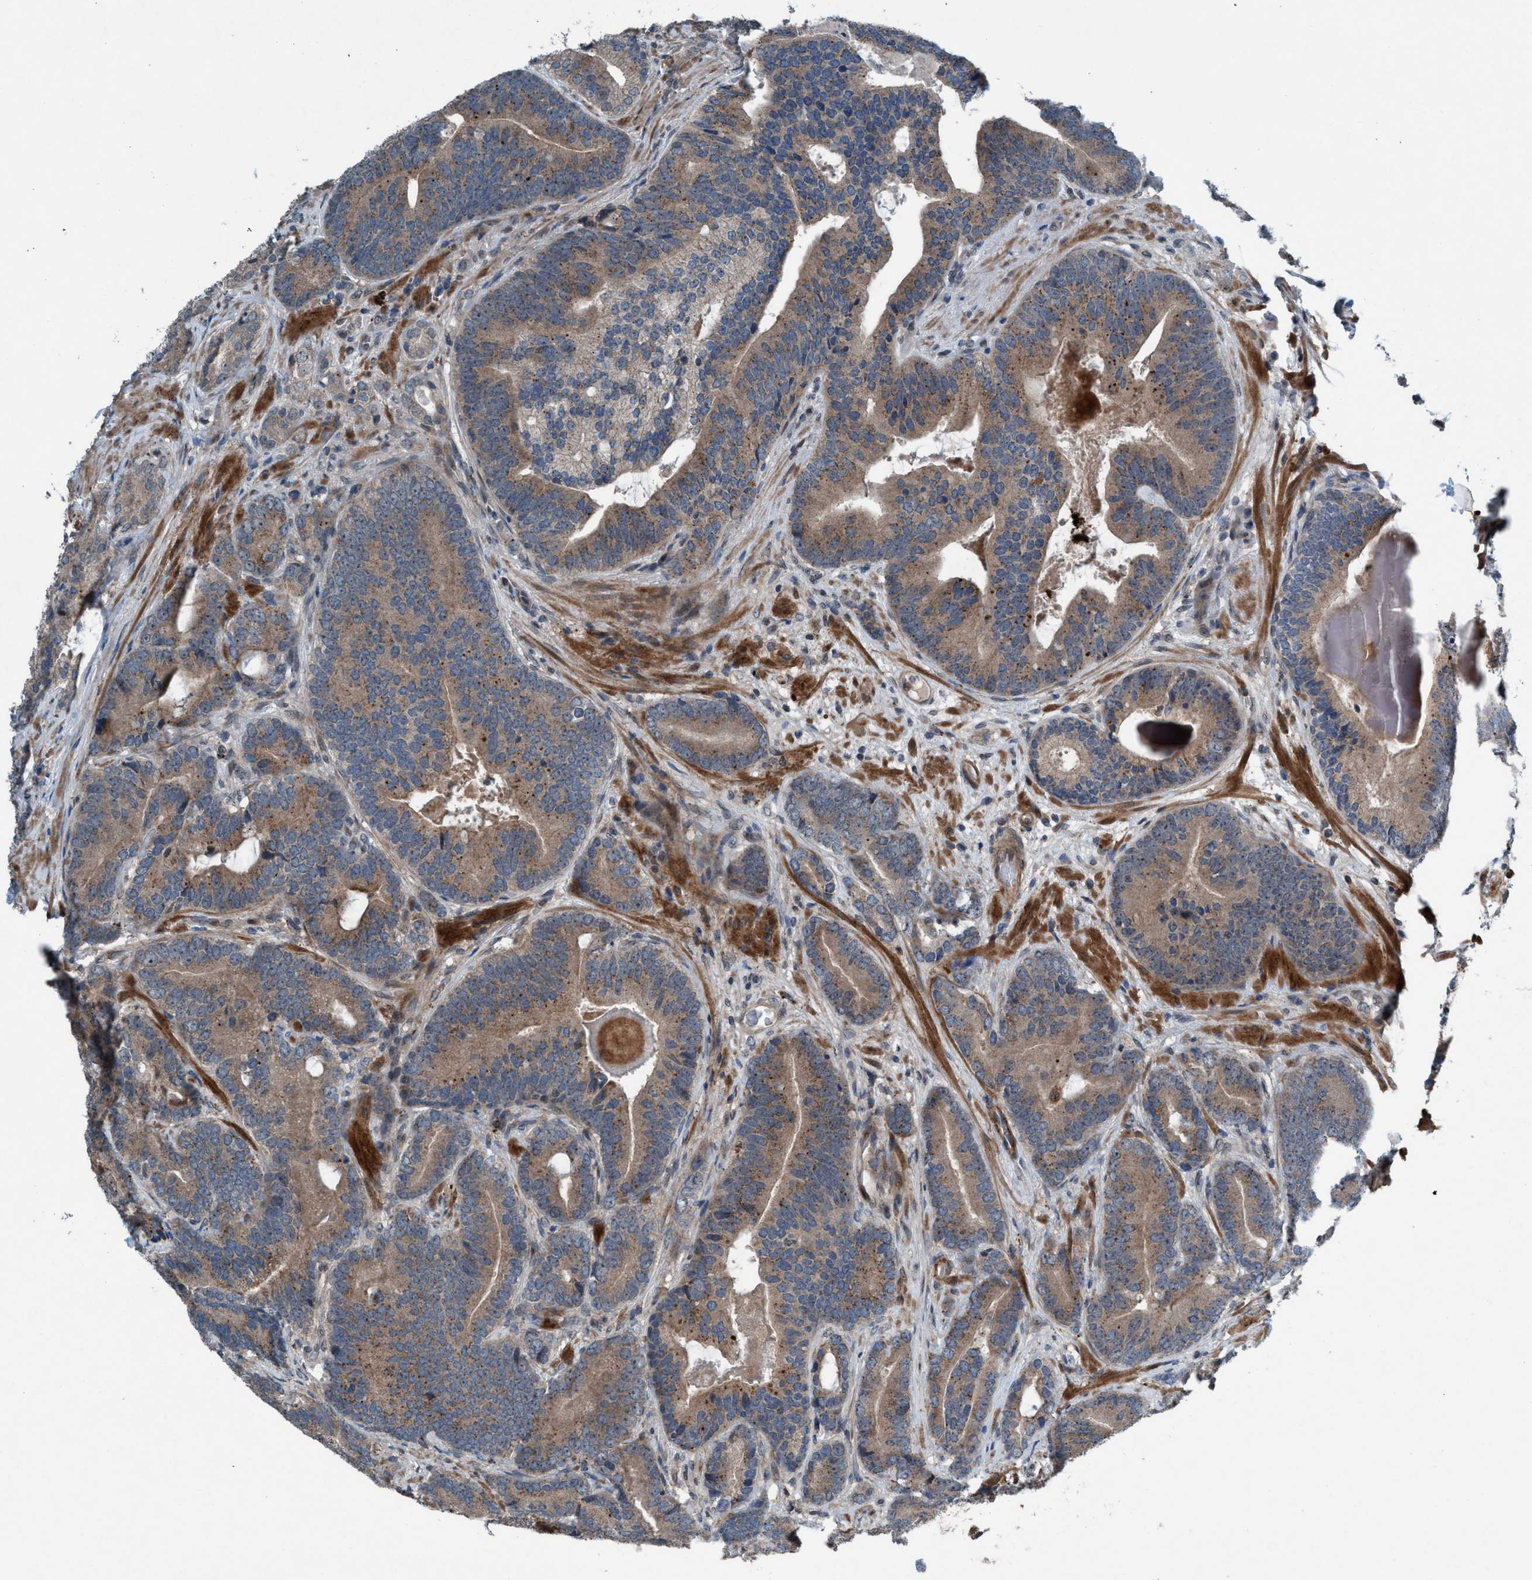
{"staining": {"intensity": "weak", "quantity": ">75%", "location": "cytoplasmic/membranous"}, "tissue": "prostate cancer", "cell_type": "Tumor cells", "image_type": "cancer", "snomed": [{"axis": "morphology", "description": "Adenocarcinoma, High grade"}, {"axis": "topography", "description": "Prostate"}], "caption": "There is low levels of weak cytoplasmic/membranous positivity in tumor cells of prostate cancer (high-grade adenocarcinoma), as demonstrated by immunohistochemical staining (brown color).", "gene": "NISCH", "patient": {"sex": "male", "age": 55}}